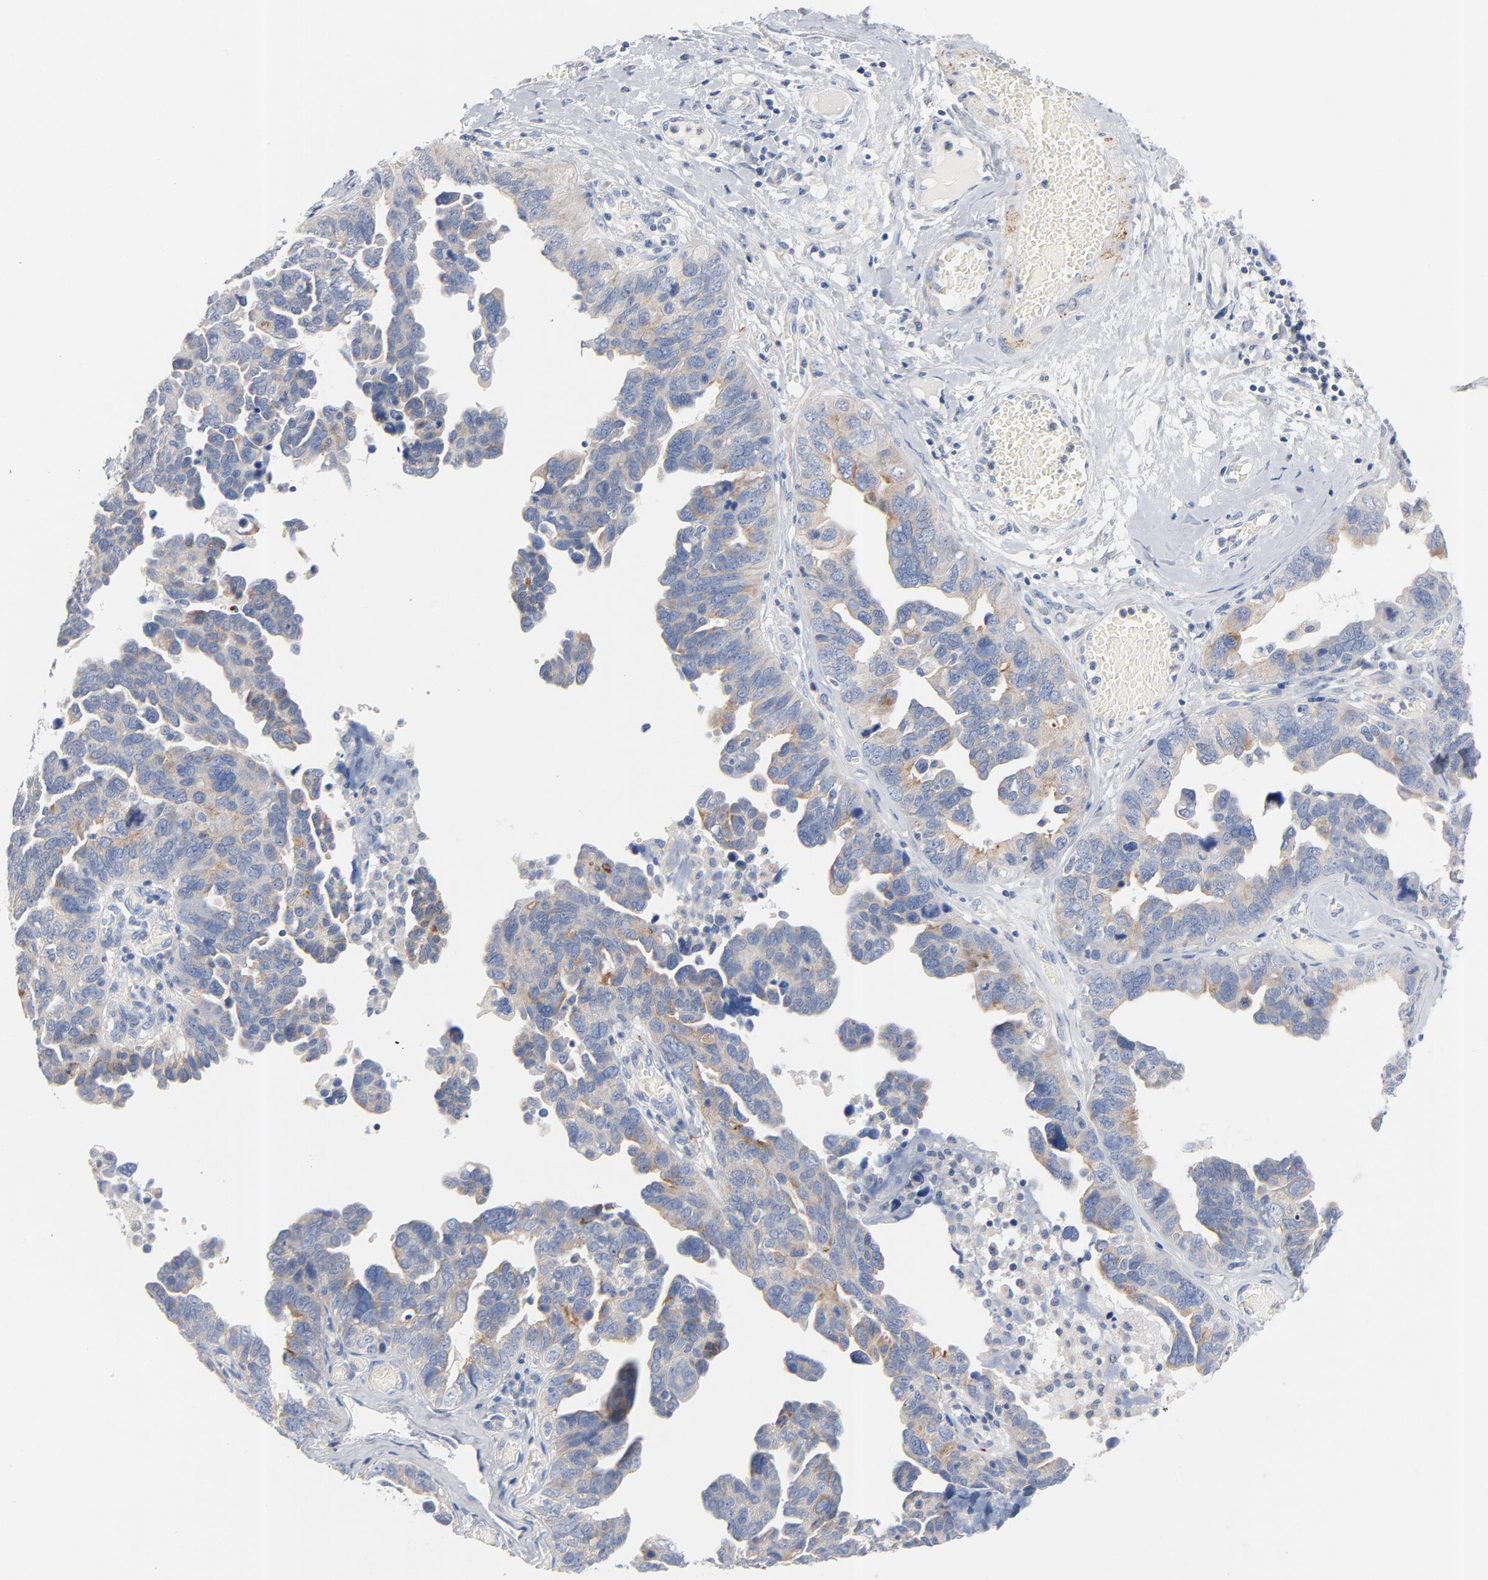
{"staining": {"intensity": "negative", "quantity": "none", "location": "none"}, "tissue": "ovarian cancer", "cell_type": "Tumor cells", "image_type": "cancer", "snomed": [{"axis": "morphology", "description": "Cystadenocarcinoma, serous, NOS"}, {"axis": "topography", "description": "Ovary"}], "caption": "Tumor cells are negative for protein expression in human ovarian cancer.", "gene": "IFT43", "patient": {"sex": "female", "age": 64}}